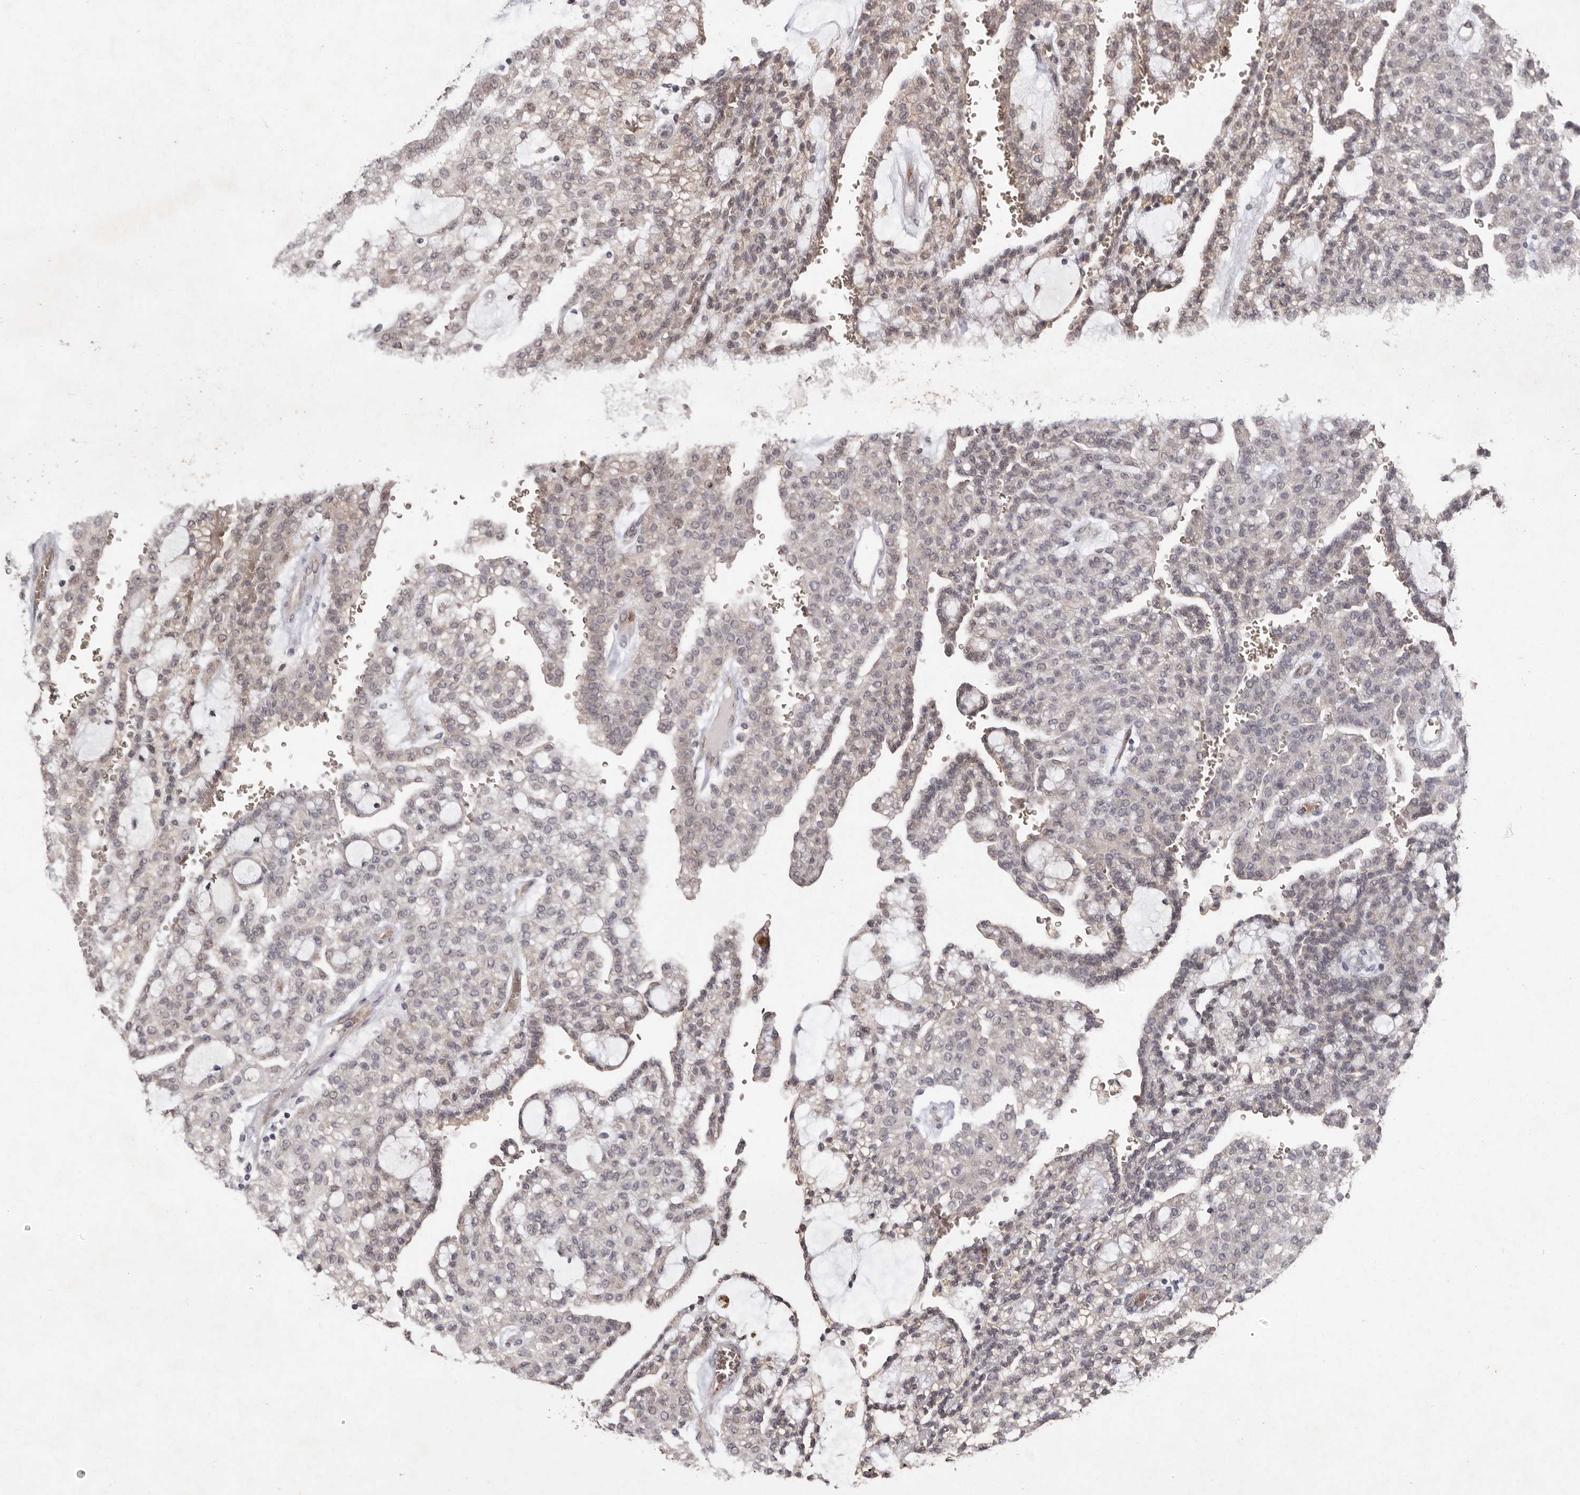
{"staining": {"intensity": "negative", "quantity": "none", "location": "none"}, "tissue": "renal cancer", "cell_type": "Tumor cells", "image_type": "cancer", "snomed": [{"axis": "morphology", "description": "Adenocarcinoma, NOS"}, {"axis": "topography", "description": "Kidney"}], "caption": "Tumor cells are negative for brown protein staining in adenocarcinoma (renal).", "gene": "SULT1E1", "patient": {"sex": "male", "age": 63}}